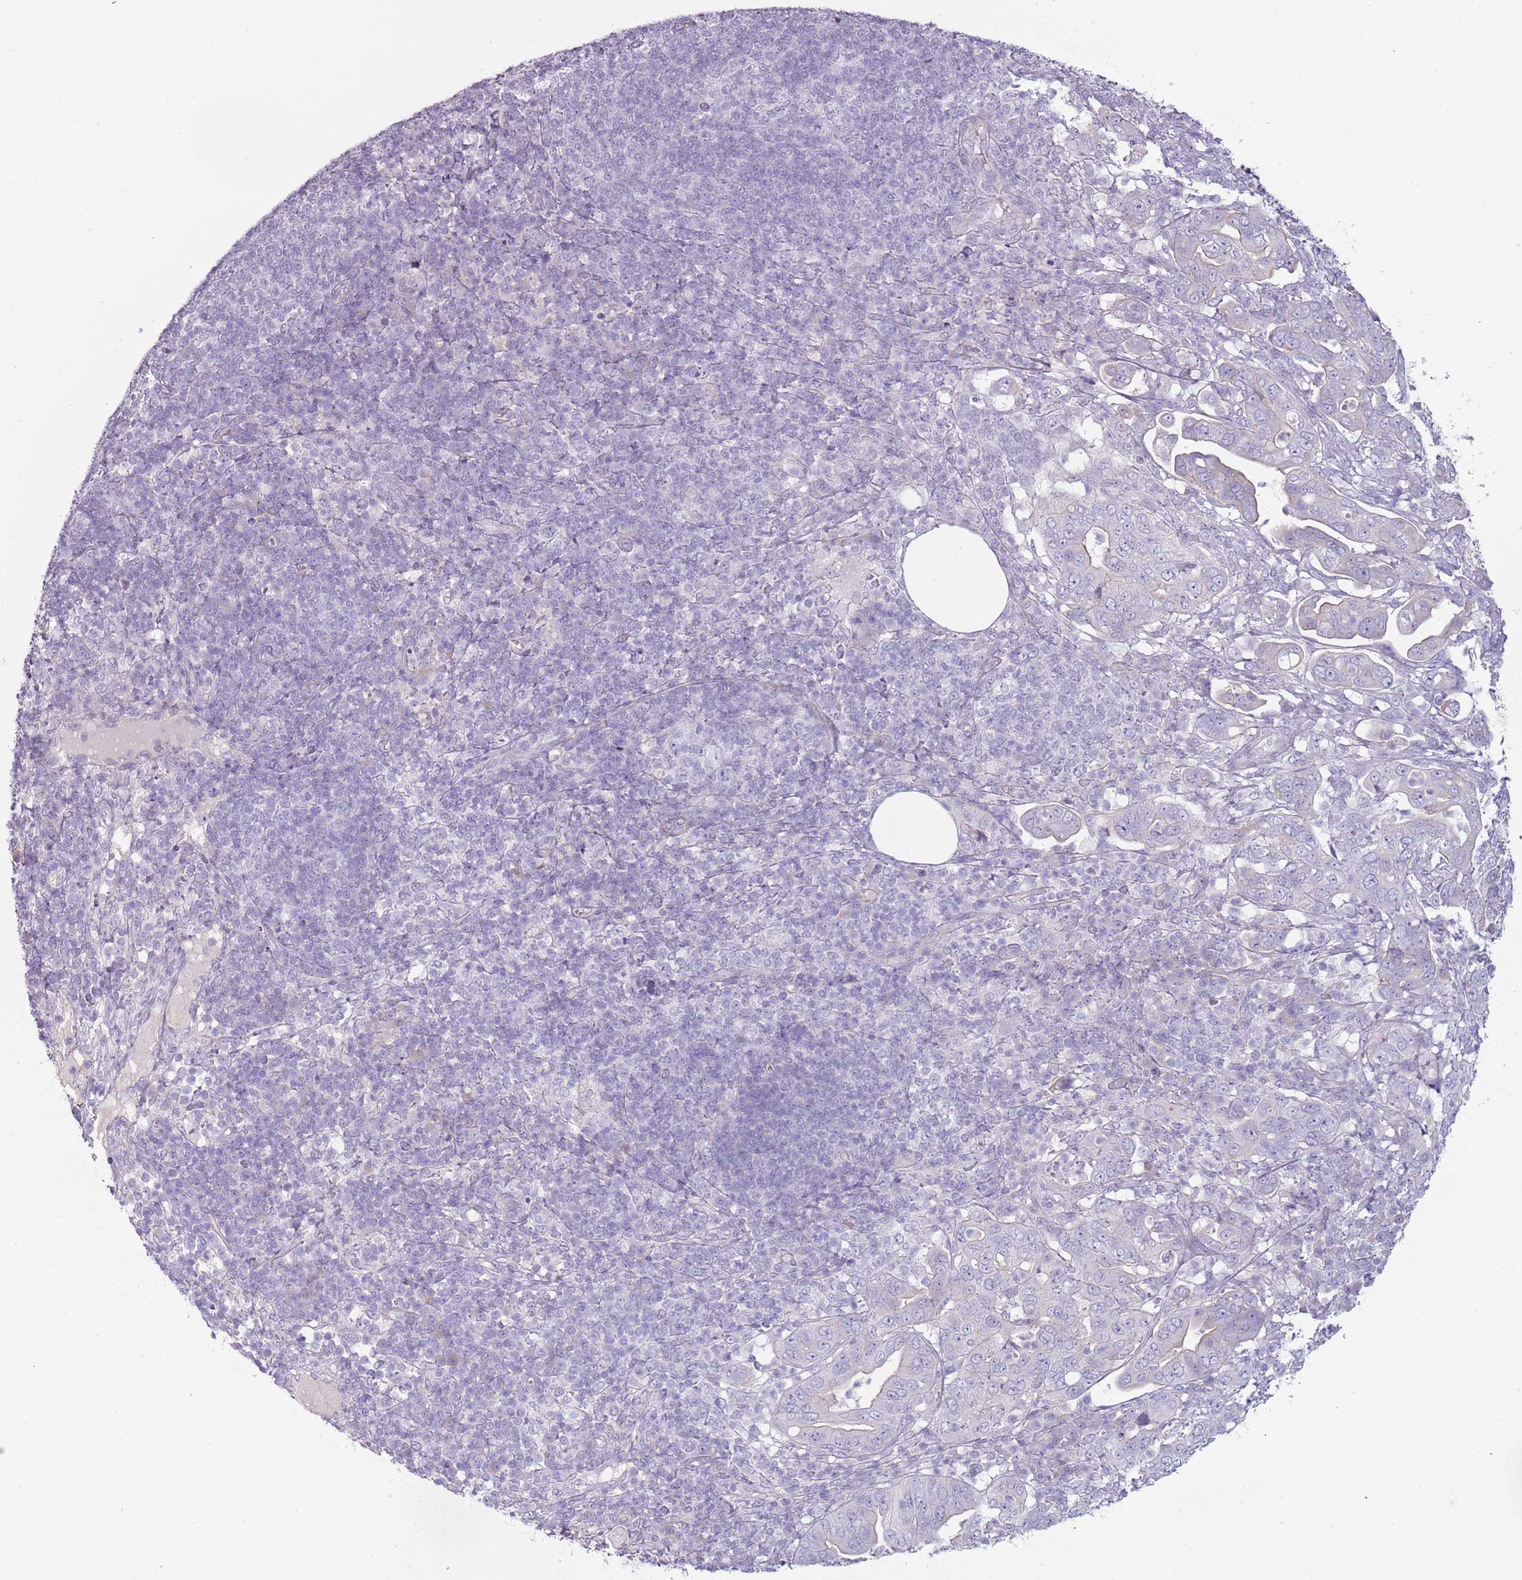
{"staining": {"intensity": "negative", "quantity": "none", "location": "none"}, "tissue": "pancreatic cancer", "cell_type": "Tumor cells", "image_type": "cancer", "snomed": [{"axis": "morphology", "description": "Normal tissue, NOS"}, {"axis": "morphology", "description": "Adenocarcinoma, NOS"}, {"axis": "topography", "description": "Lymph node"}, {"axis": "topography", "description": "Pancreas"}], "caption": "Protein analysis of pancreatic cancer exhibits no significant positivity in tumor cells.", "gene": "RFX2", "patient": {"sex": "female", "age": 67}}